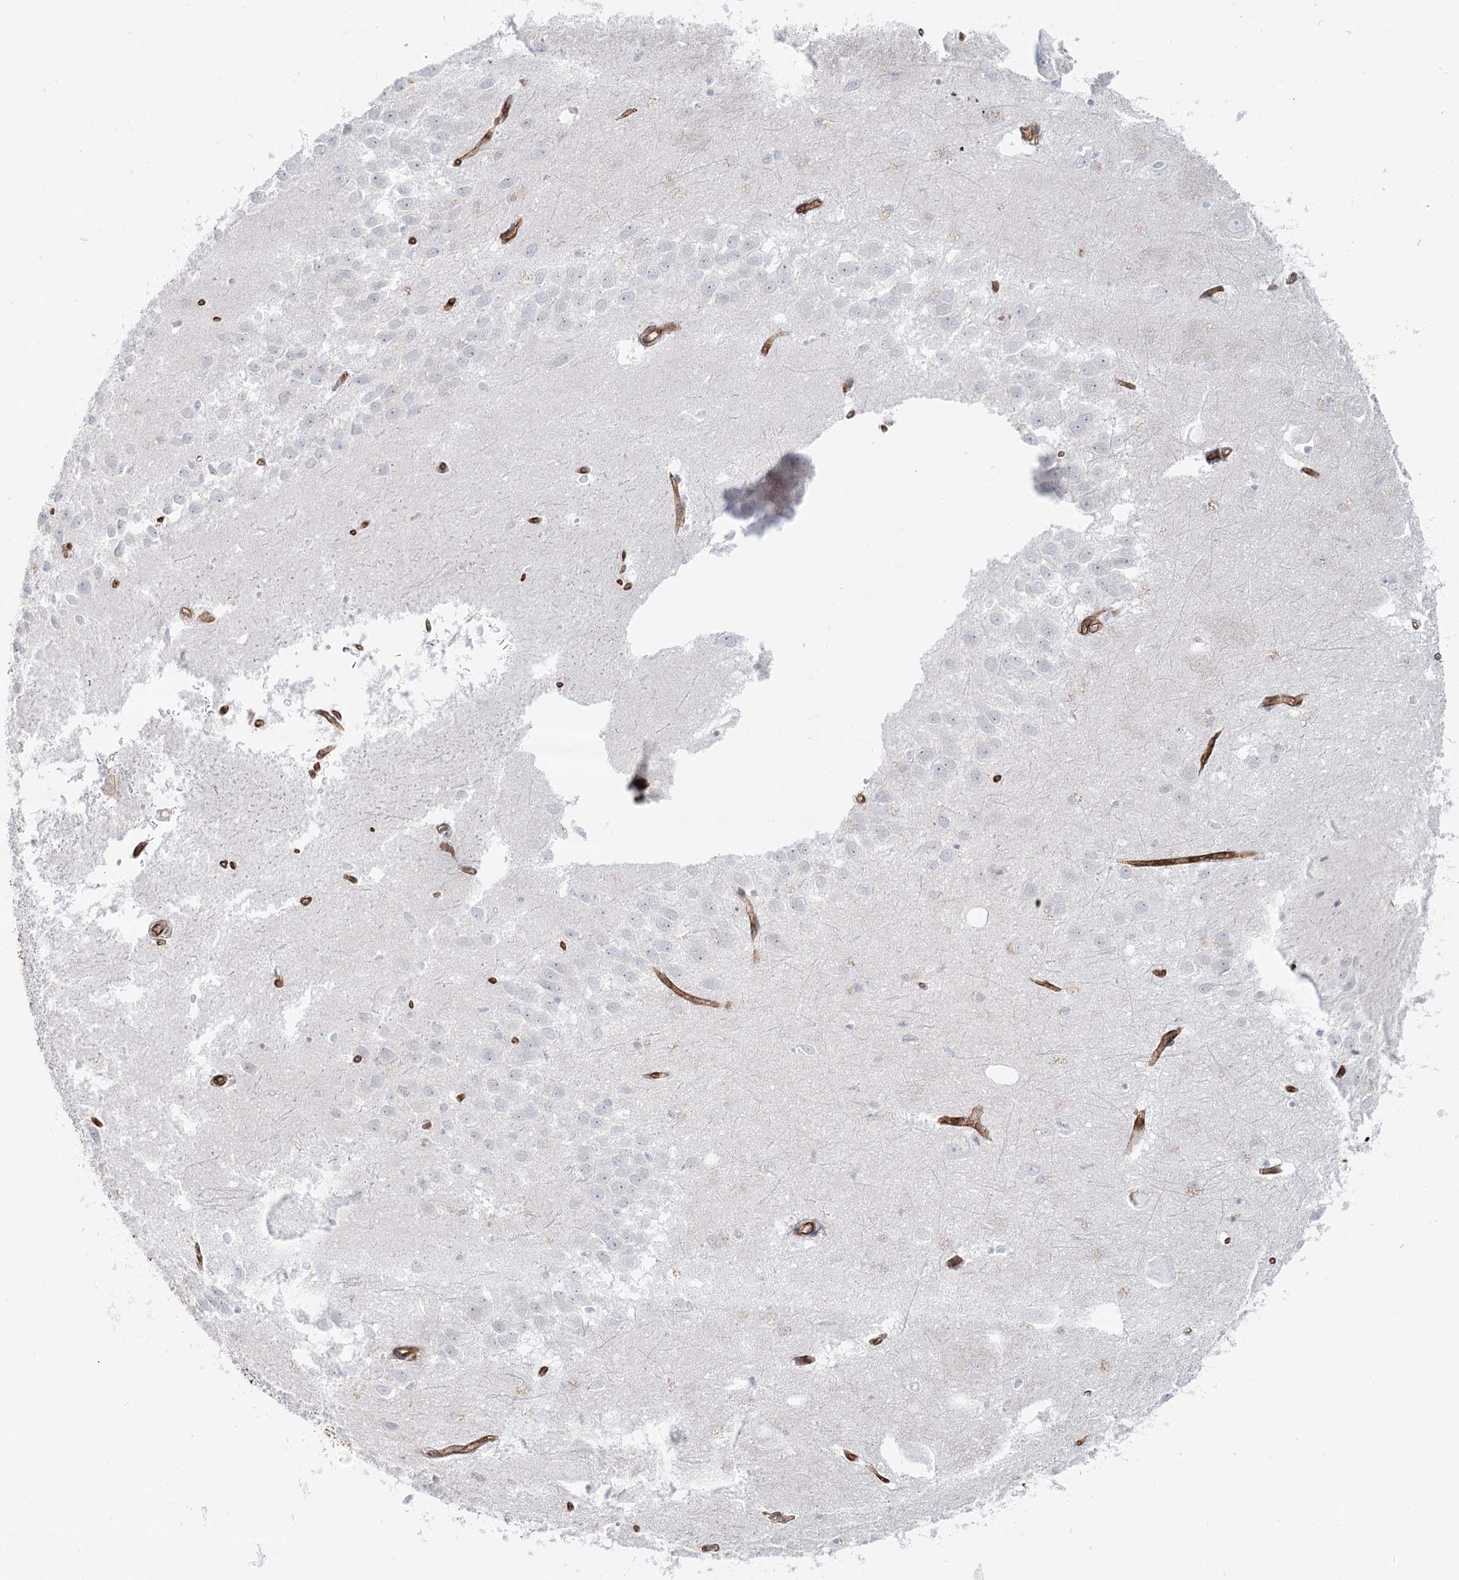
{"staining": {"intensity": "negative", "quantity": "none", "location": "none"}, "tissue": "hippocampus", "cell_type": "Glial cells", "image_type": "normal", "snomed": [{"axis": "morphology", "description": "Normal tissue, NOS"}, {"axis": "topography", "description": "Hippocampus"}], "caption": "Human hippocampus stained for a protein using IHC exhibits no positivity in glial cells.", "gene": "ZFYVE28", "patient": {"sex": "female", "age": 64}}